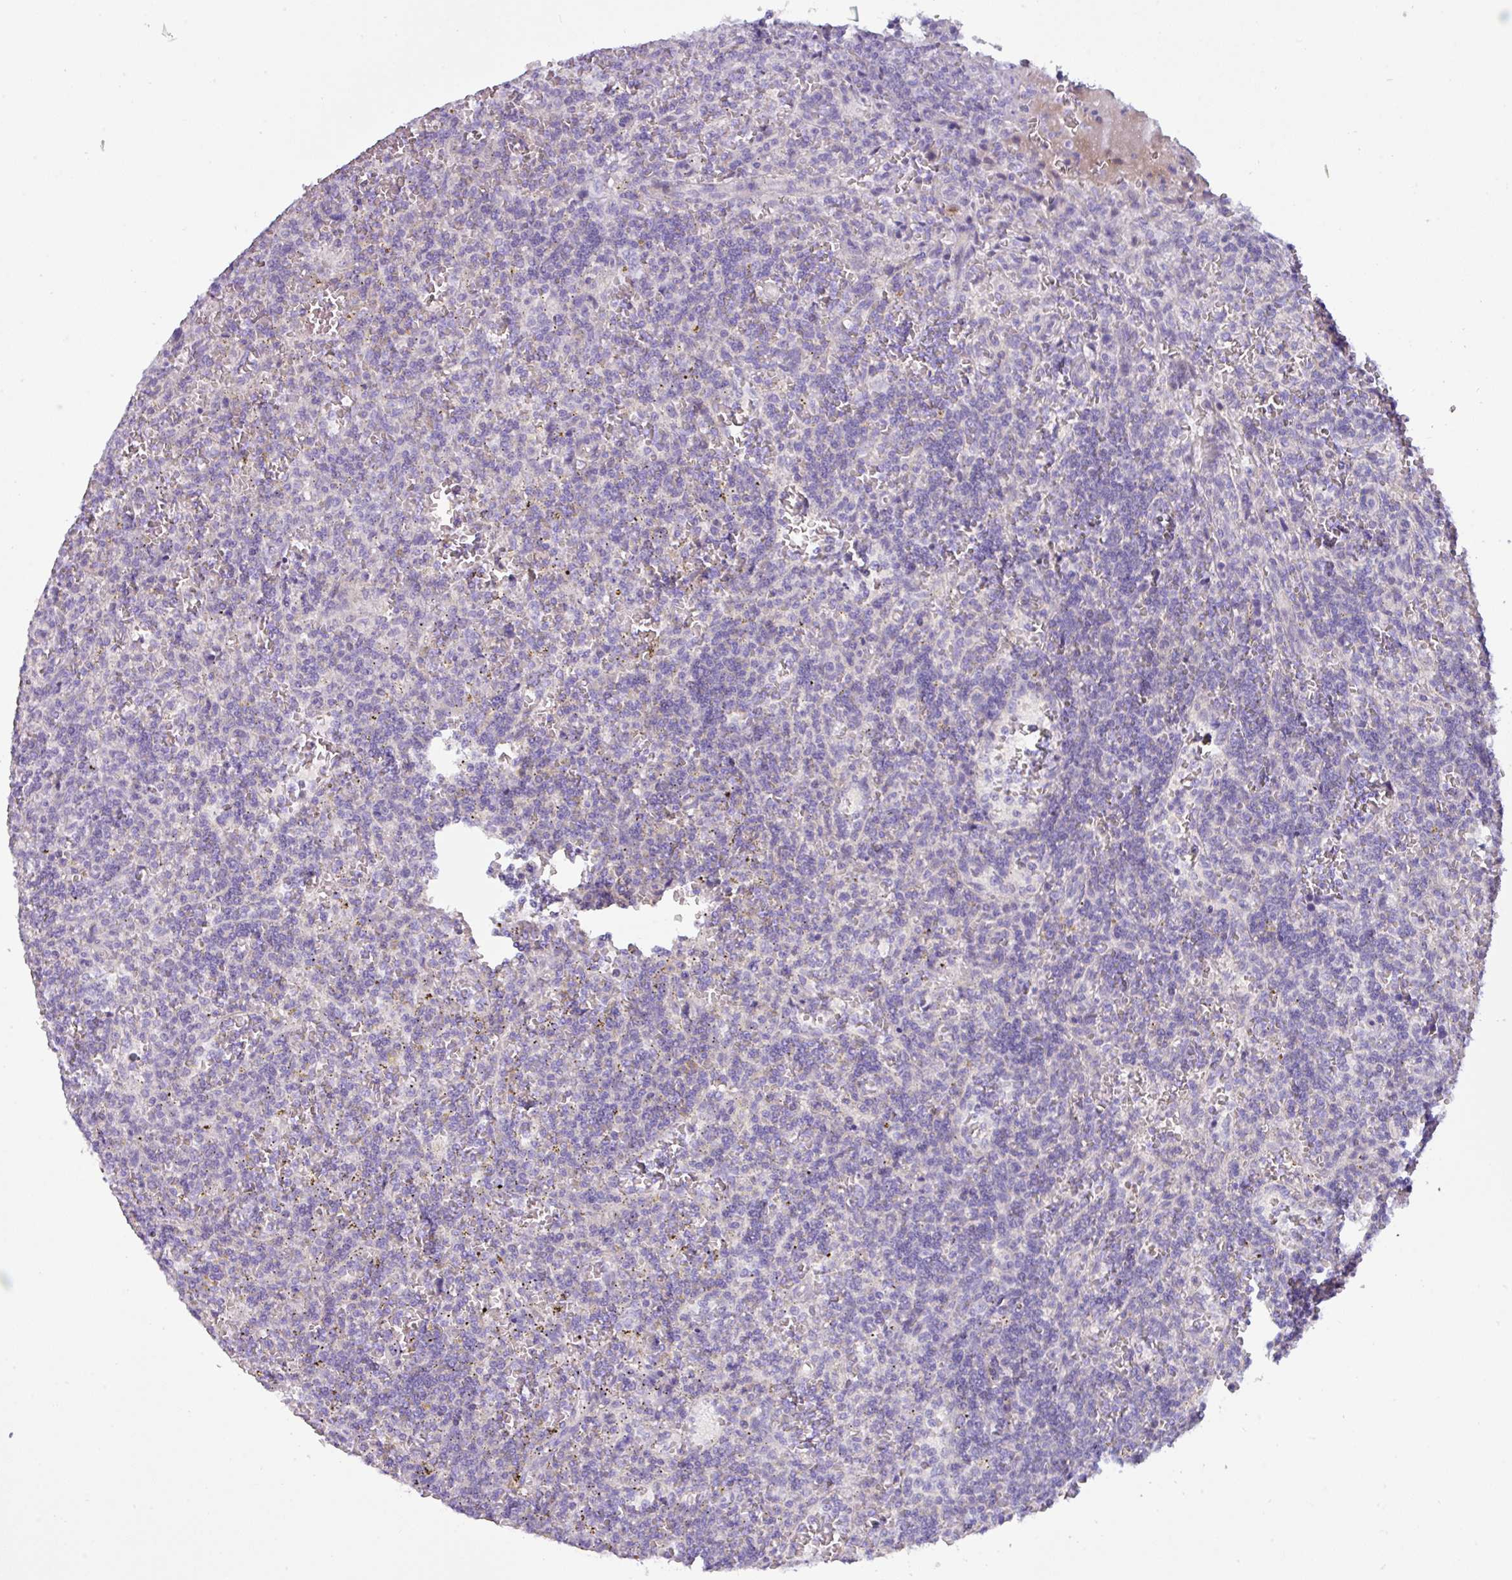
{"staining": {"intensity": "negative", "quantity": "none", "location": "none"}, "tissue": "lymphoma", "cell_type": "Tumor cells", "image_type": "cancer", "snomed": [{"axis": "morphology", "description": "Malignant lymphoma, non-Hodgkin's type, Low grade"}, {"axis": "topography", "description": "Spleen"}], "caption": "High magnification brightfield microscopy of malignant lymphoma, non-Hodgkin's type (low-grade) stained with DAB (3,3'-diaminobenzidine) (brown) and counterstained with hematoxylin (blue): tumor cells show no significant expression.", "gene": "RGS16", "patient": {"sex": "male", "age": 73}}